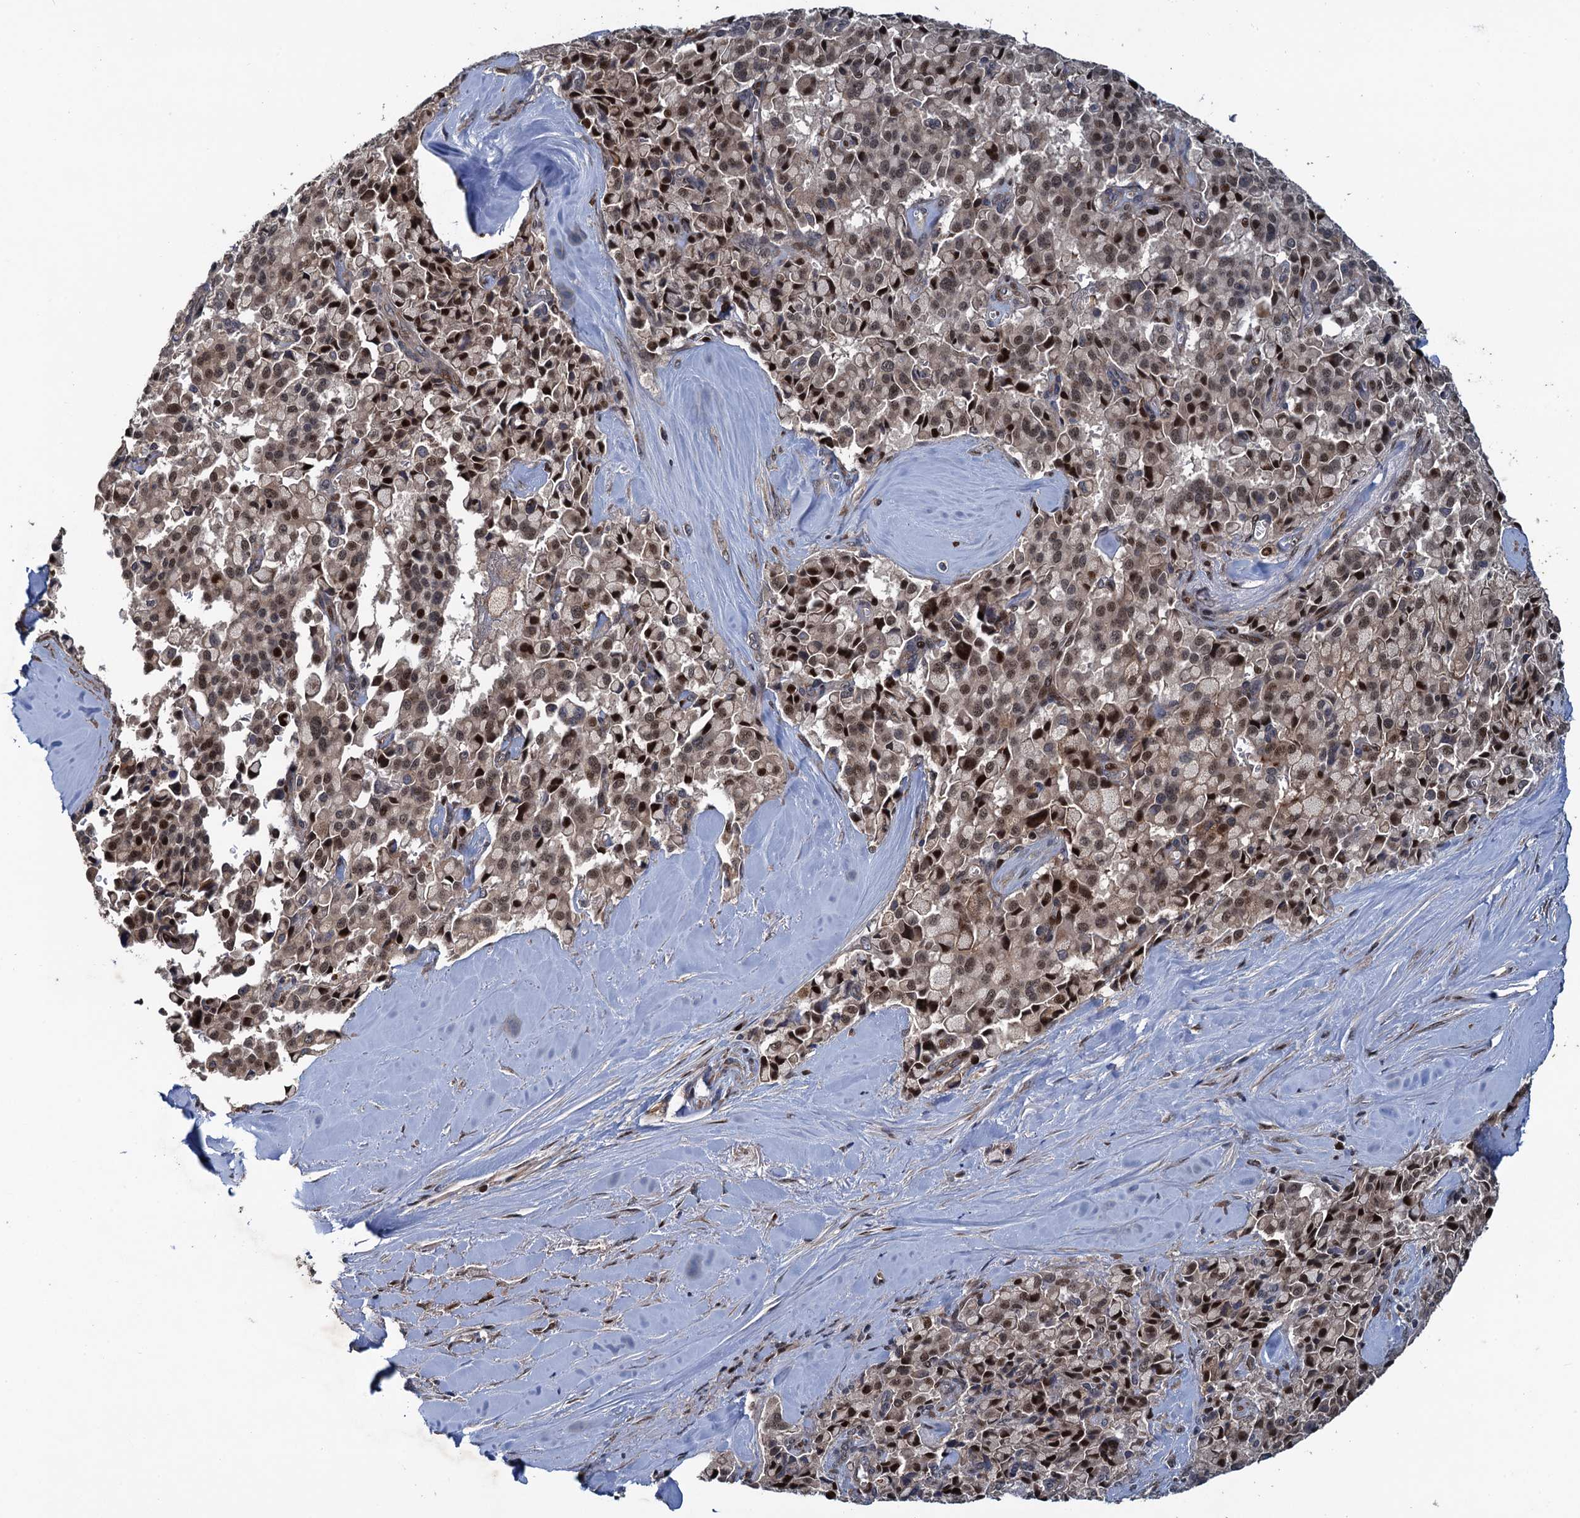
{"staining": {"intensity": "strong", "quantity": ">75%", "location": "nuclear"}, "tissue": "pancreatic cancer", "cell_type": "Tumor cells", "image_type": "cancer", "snomed": [{"axis": "morphology", "description": "Adenocarcinoma, NOS"}, {"axis": "topography", "description": "Pancreas"}], "caption": "This photomicrograph reveals immunohistochemistry staining of human pancreatic cancer, with high strong nuclear expression in approximately >75% of tumor cells.", "gene": "ATOSA", "patient": {"sex": "male", "age": 65}}